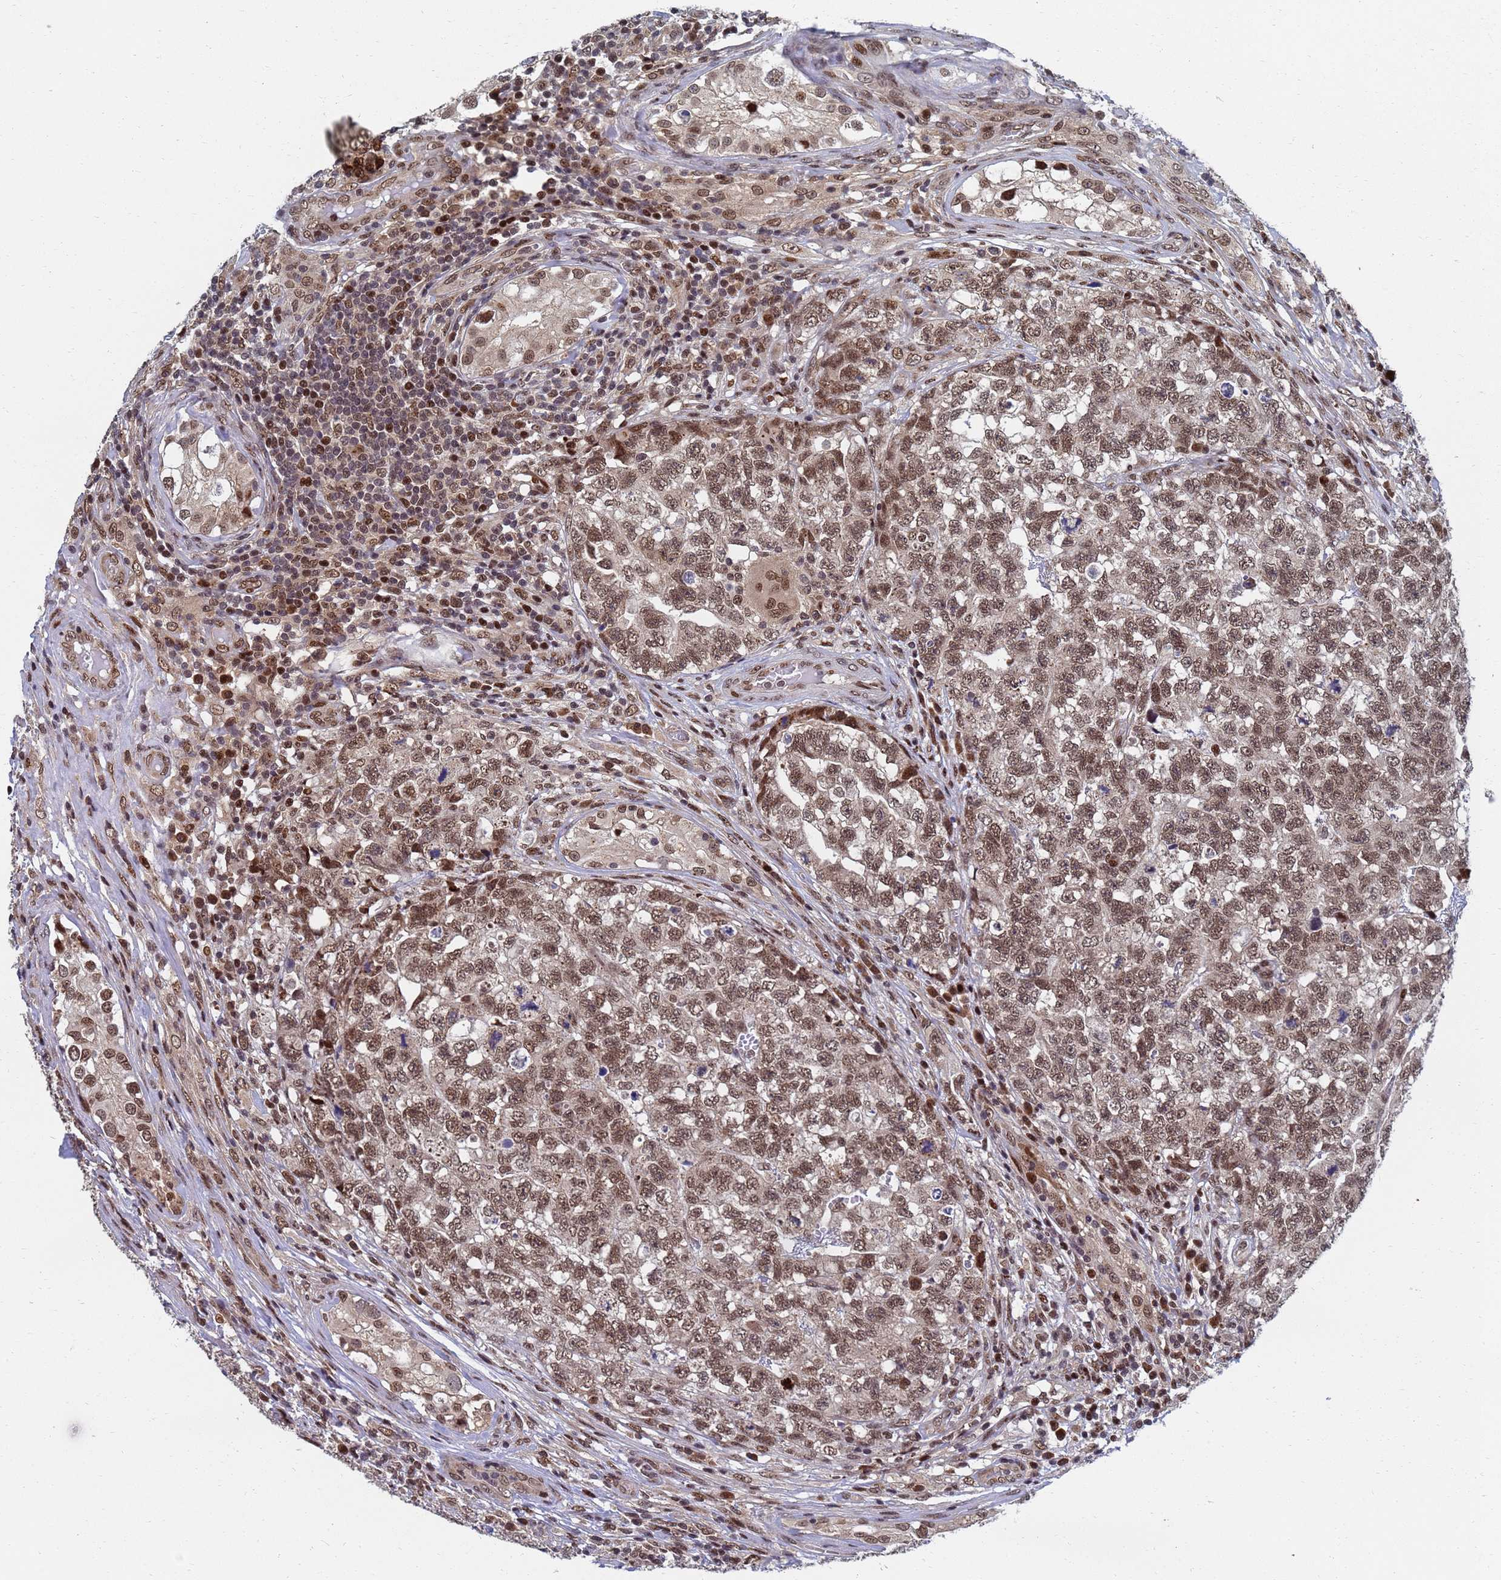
{"staining": {"intensity": "moderate", "quantity": ">75%", "location": "nuclear"}, "tissue": "testis cancer", "cell_type": "Tumor cells", "image_type": "cancer", "snomed": [{"axis": "morphology", "description": "Carcinoma, Embryonal, NOS"}, {"axis": "topography", "description": "Testis"}], "caption": "Approximately >75% of tumor cells in testis embryonal carcinoma show moderate nuclear protein staining as visualized by brown immunohistochemical staining.", "gene": "AP5Z1", "patient": {"sex": "male", "age": 31}}